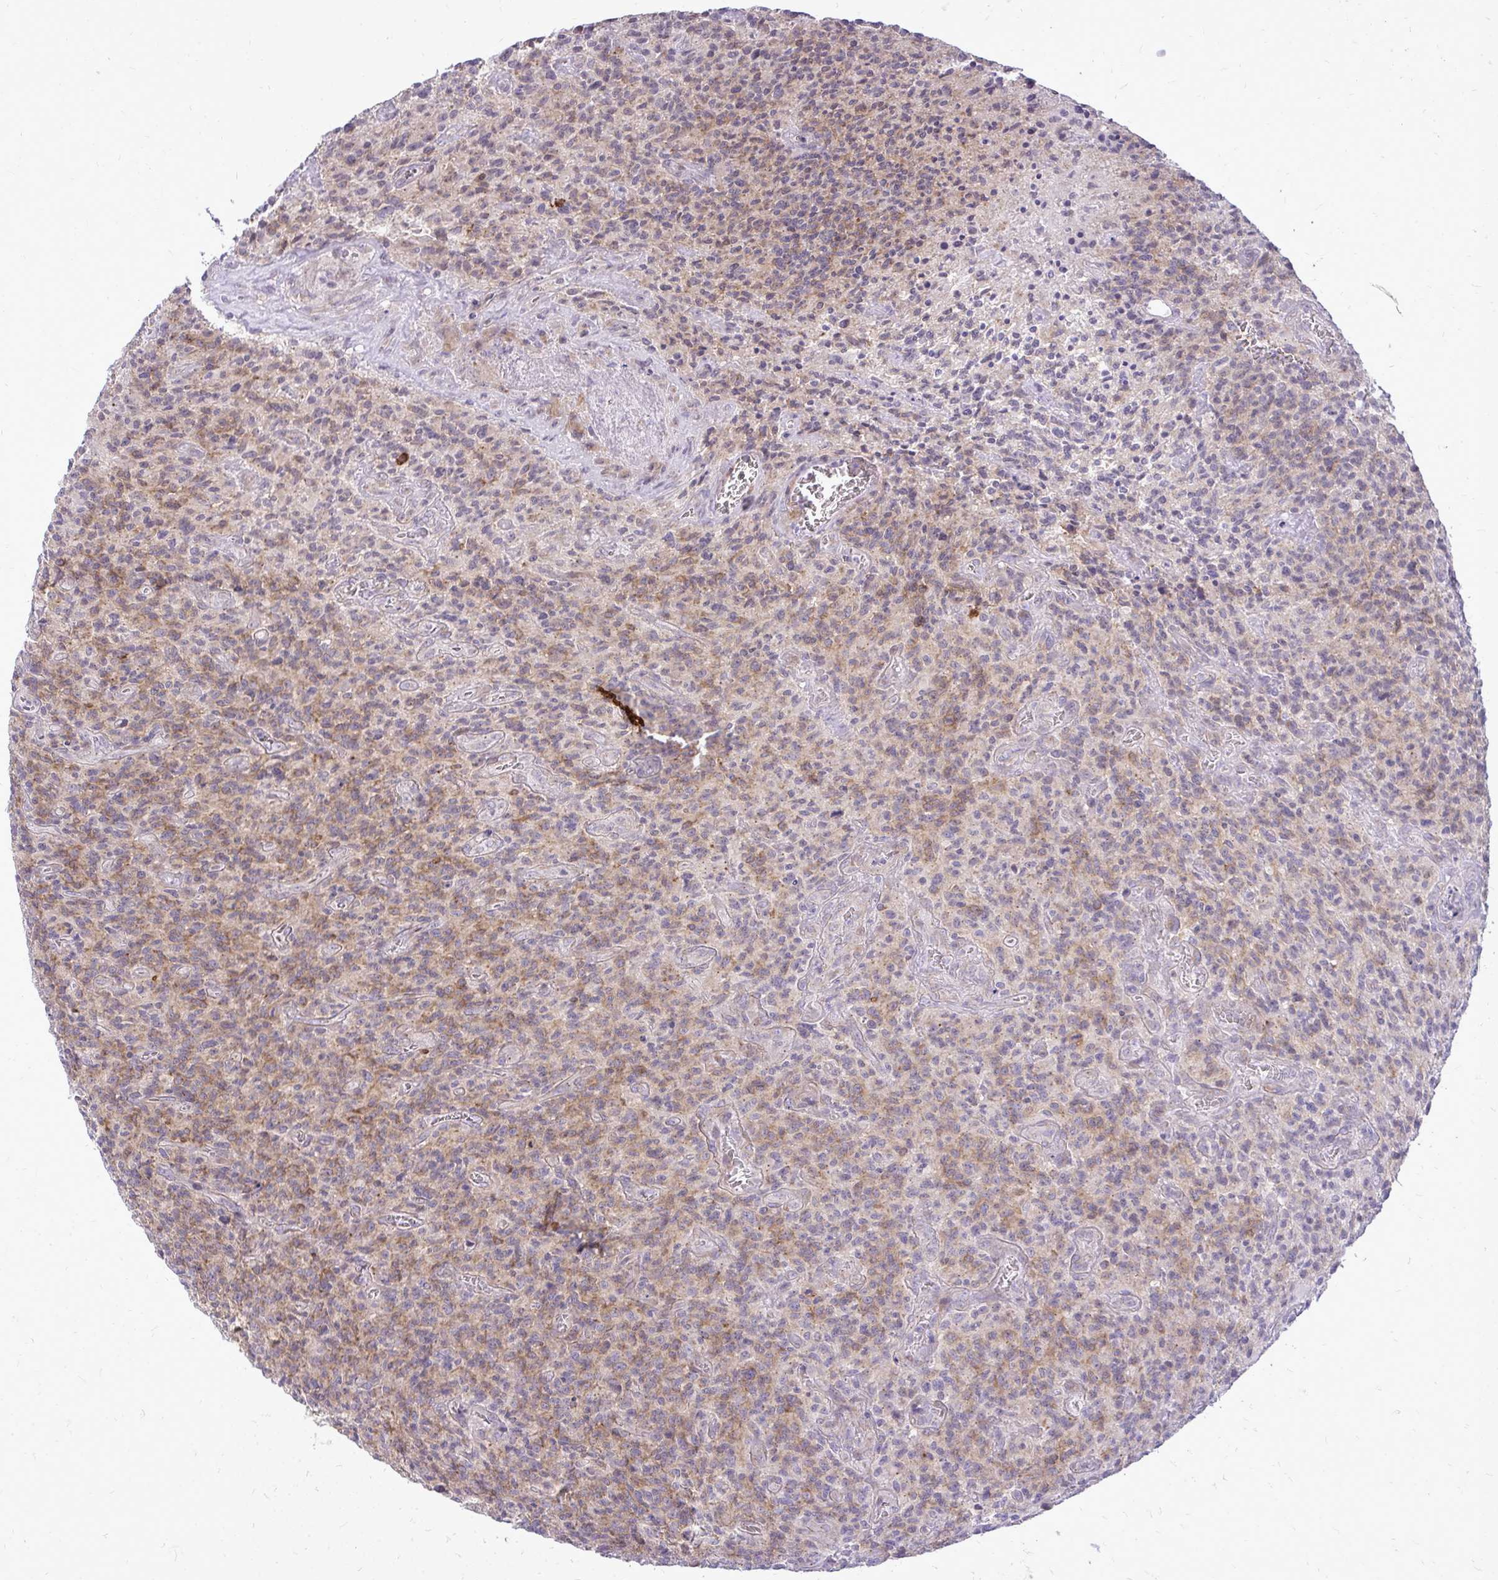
{"staining": {"intensity": "weak", "quantity": "25%-75%", "location": "cytoplasmic/membranous"}, "tissue": "glioma", "cell_type": "Tumor cells", "image_type": "cancer", "snomed": [{"axis": "morphology", "description": "Glioma, malignant, High grade"}, {"axis": "topography", "description": "Brain"}], "caption": "The micrograph displays staining of high-grade glioma (malignant), revealing weak cytoplasmic/membranous protein staining (brown color) within tumor cells.", "gene": "SPTBN2", "patient": {"sex": "male", "age": 76}}